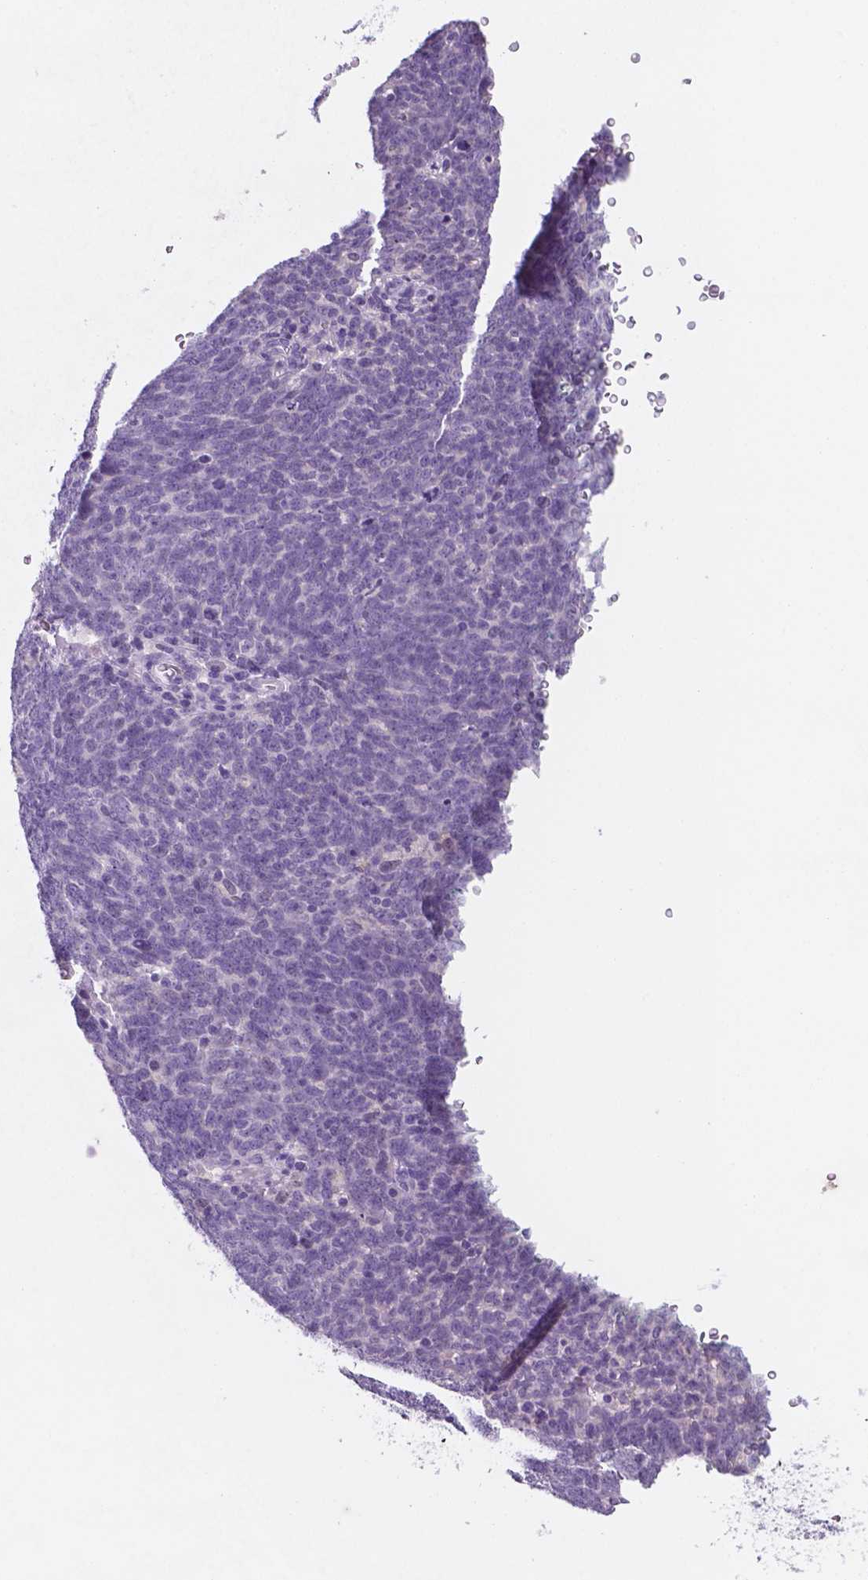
{"staining": {"intensity": "negative", "quantity": "none", "location": "none"}, "tissue": "lung cancer", "cell_type": "Tumor cells", "image_type": "cancer", "snomed": [{"axis": "morphology", "description": "Squamous cell carcinoma, NOS"}, {"axis": "topography", "description": "Lung"}], "caption": "Immunohistochemical staining of human lung cancer reveals no significant expression in tumor cells. Brightfield microscopy of immunohistochemistry (IHC) stained with DAB (3,3'-diaminobenzidine) (brown) and hematoxylin (blue), captured at high magnification.", "gene": "EBLN2", "patient": {"sex": "female", "age": 72}}